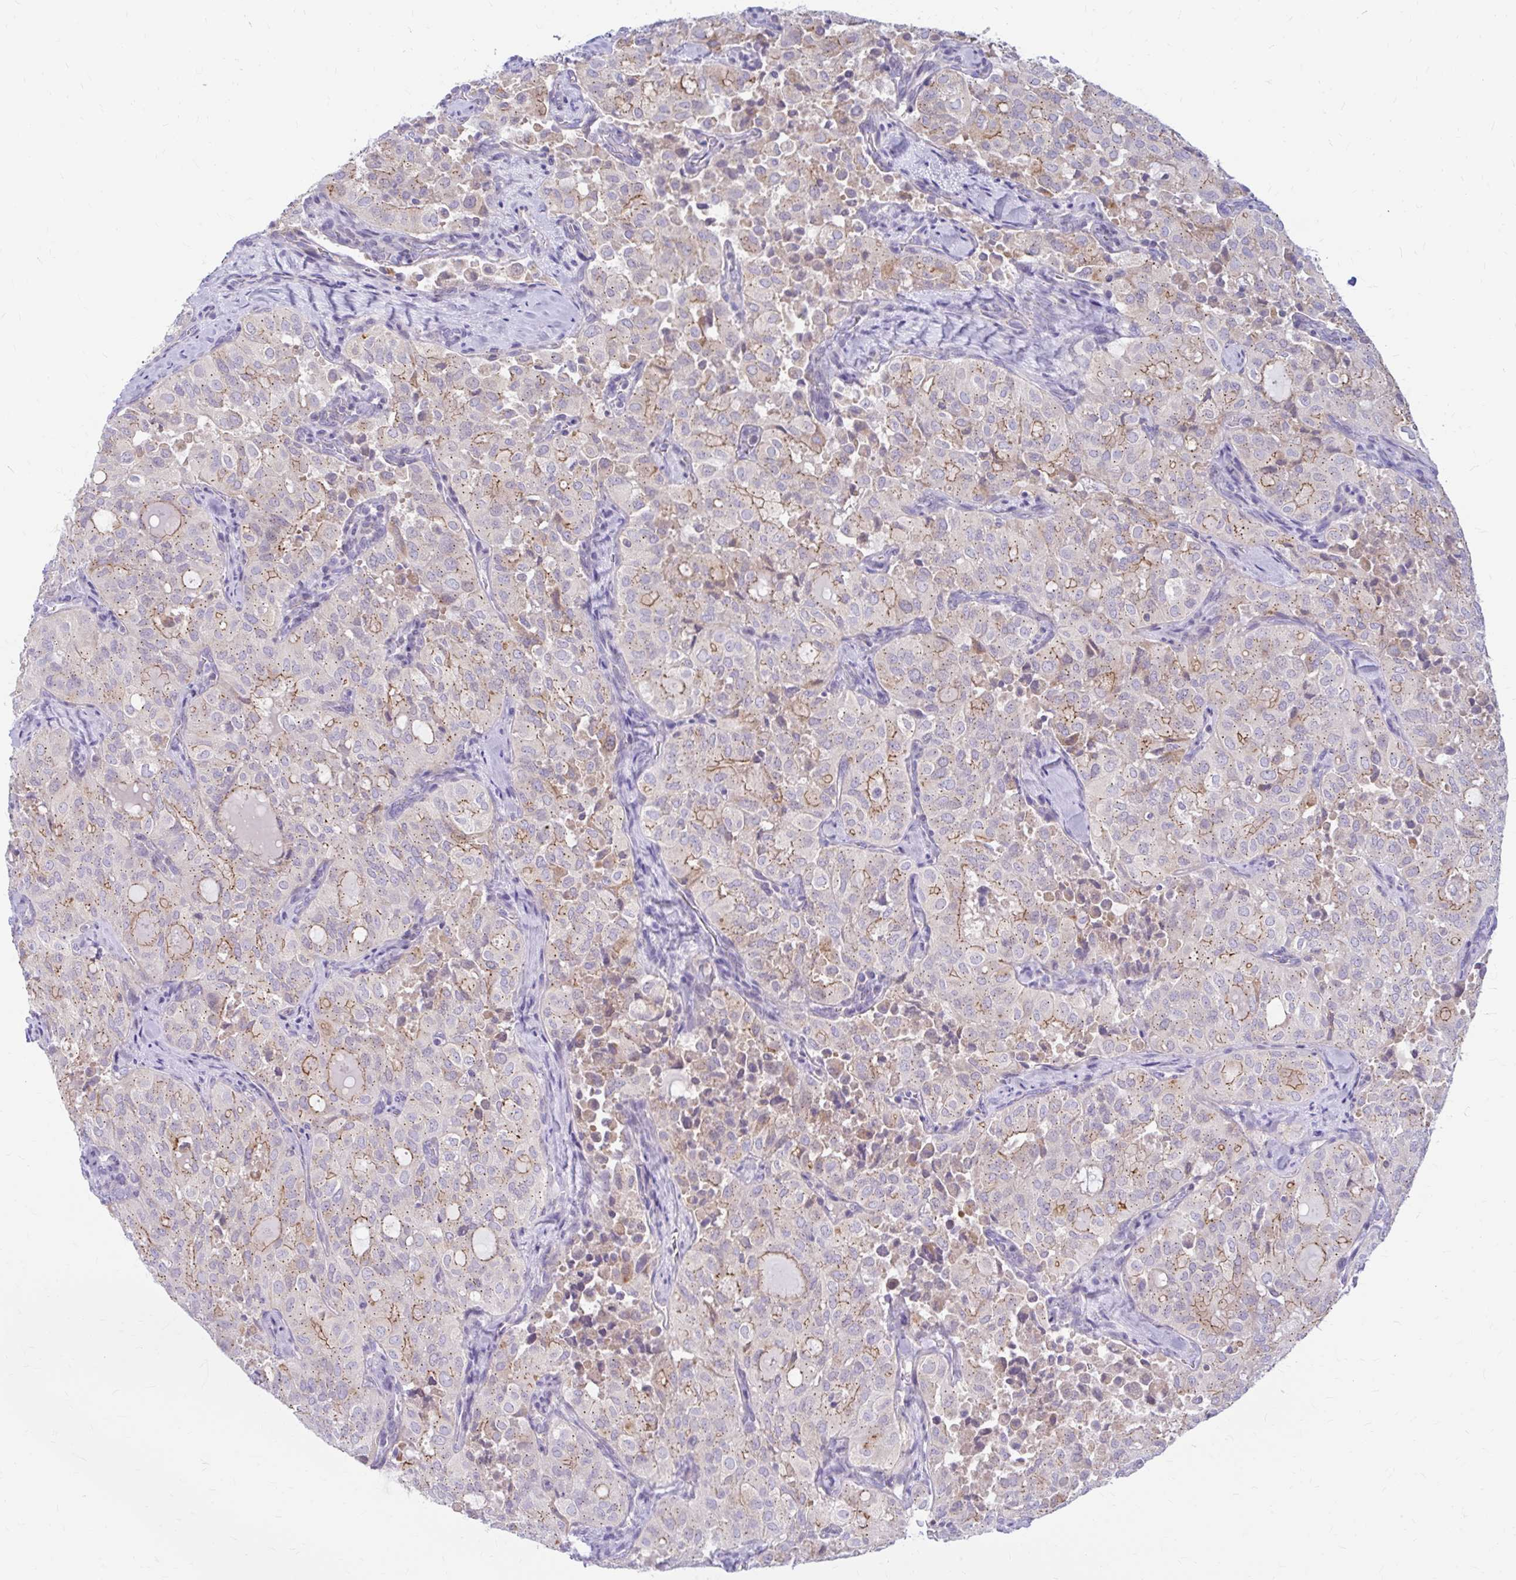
{"staining": {"intensity": "moderate", "quantity": "25%-75%", "location": "cytoplasmic/membranous"}, "tissue": "thyroid cancer", "cell_type": "Tumor cells", "image_type": "cancer", "snomed": [{"axis": "morphology", "description": "Follicular adenoma carcinoma, NOS"}, {"axis": "topography", "description": "Thyroid gland"}], "caption": "Thyroid follicular adenoma carcinoma stained for a protein (brown) demonstrates moderate cytoplasmic/membranous positive expression in about 25%-75% of tumor cells.", "gene": "RADIL", "patient": {"sex": "male", "age": 75}}